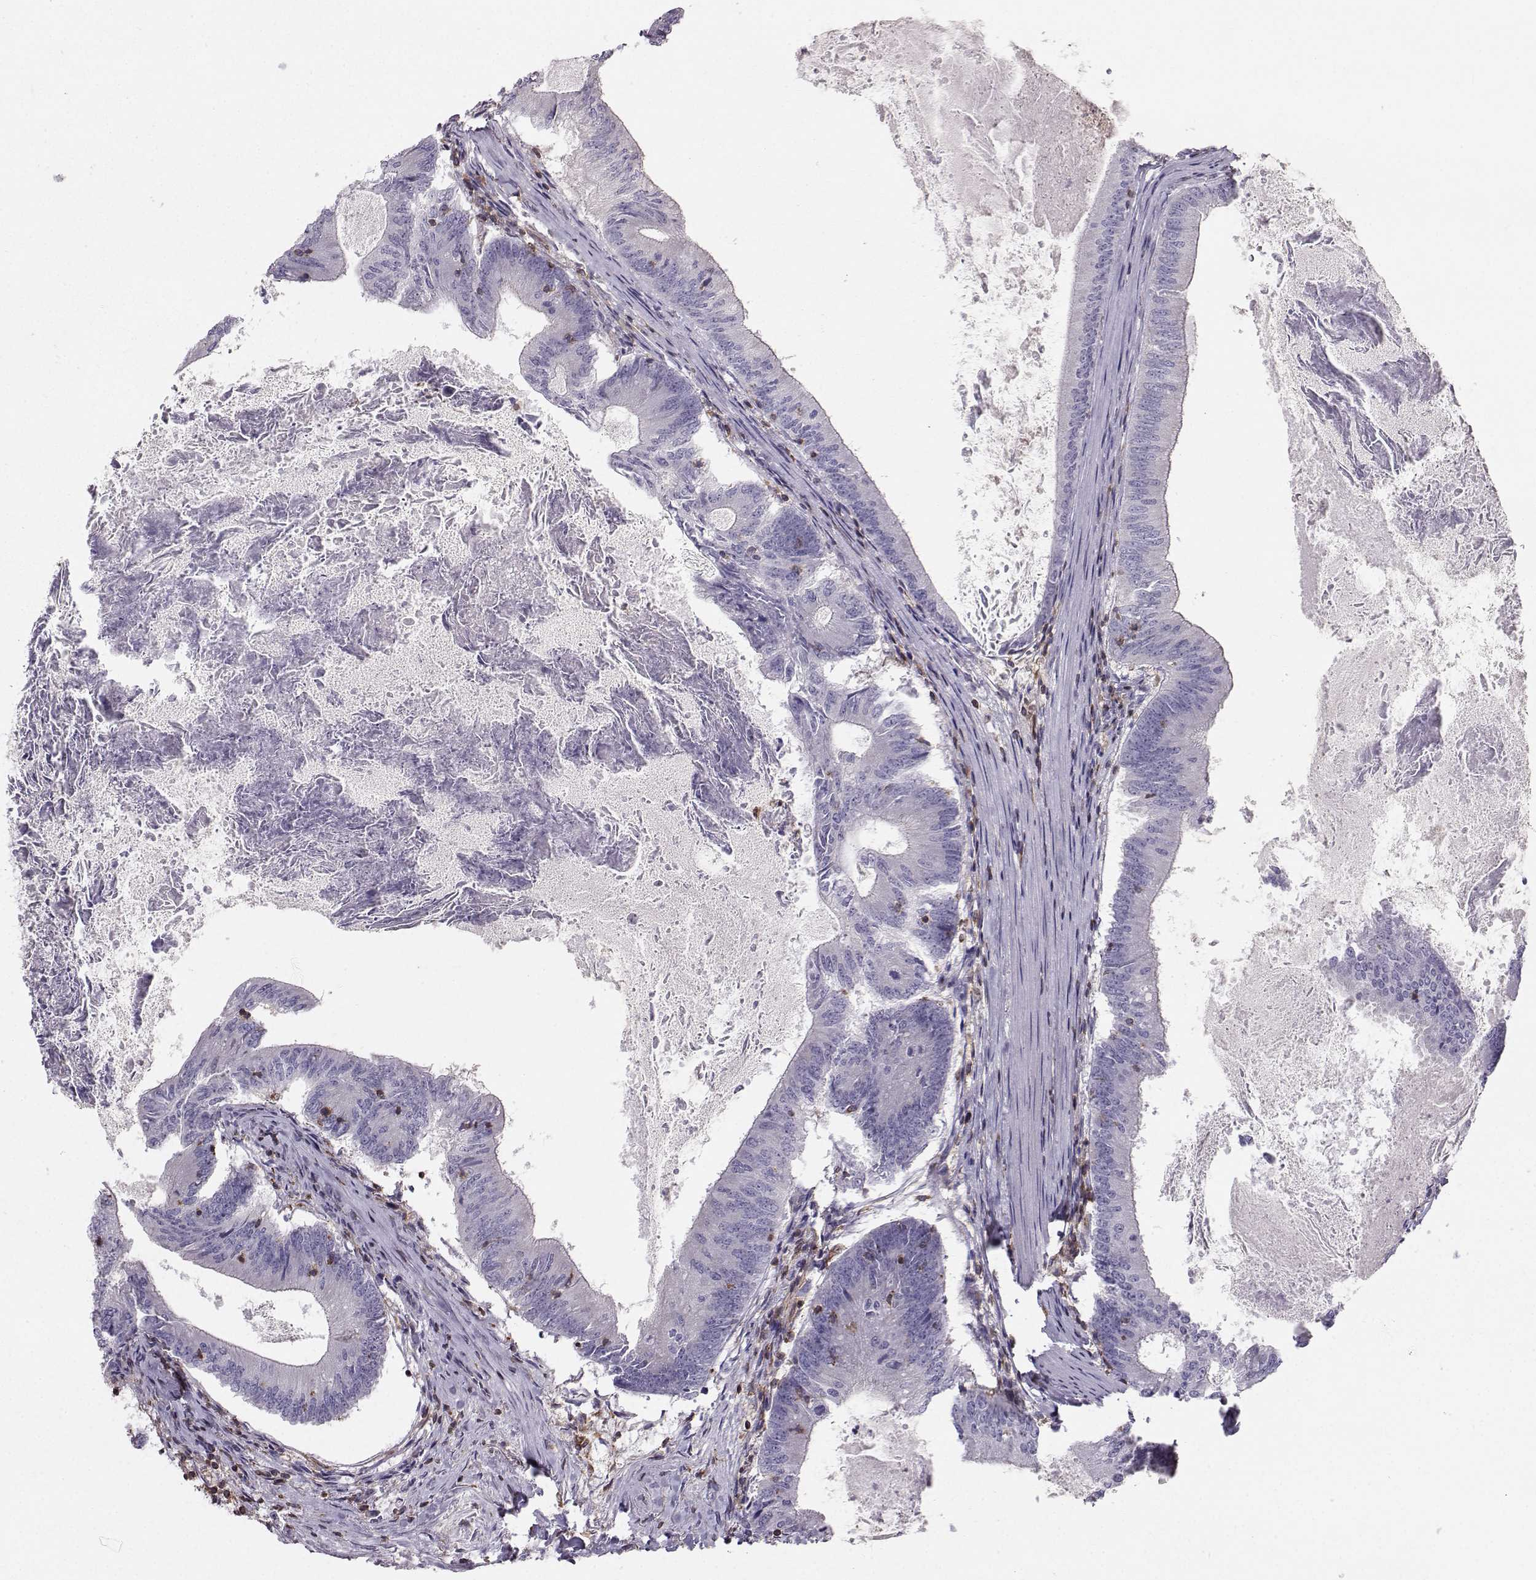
{"staining": {"intensity": "negative", "quantity": "none", "location": "none"}, "tissue": "colorectal cancer", "cell_type": "Tumor cells", "image_type": "cancer", "snomed": [{"axis": "morphology", "description": "Adenocarcinoma, NOS"}, {"axis": "topography", "description": "Colon"}], "caption": "Immunohistochemical staining of human adenocarcinoma (colorectal) displays no significant staining in tumor cells. The staining is performed using DAB (3,3'-diaminobenzidine) brown chromogen with nuclei counter-stained in using hematoxylin.", "gene": "ZBTB32", "patient": {"sex": "female", "age": 70}}